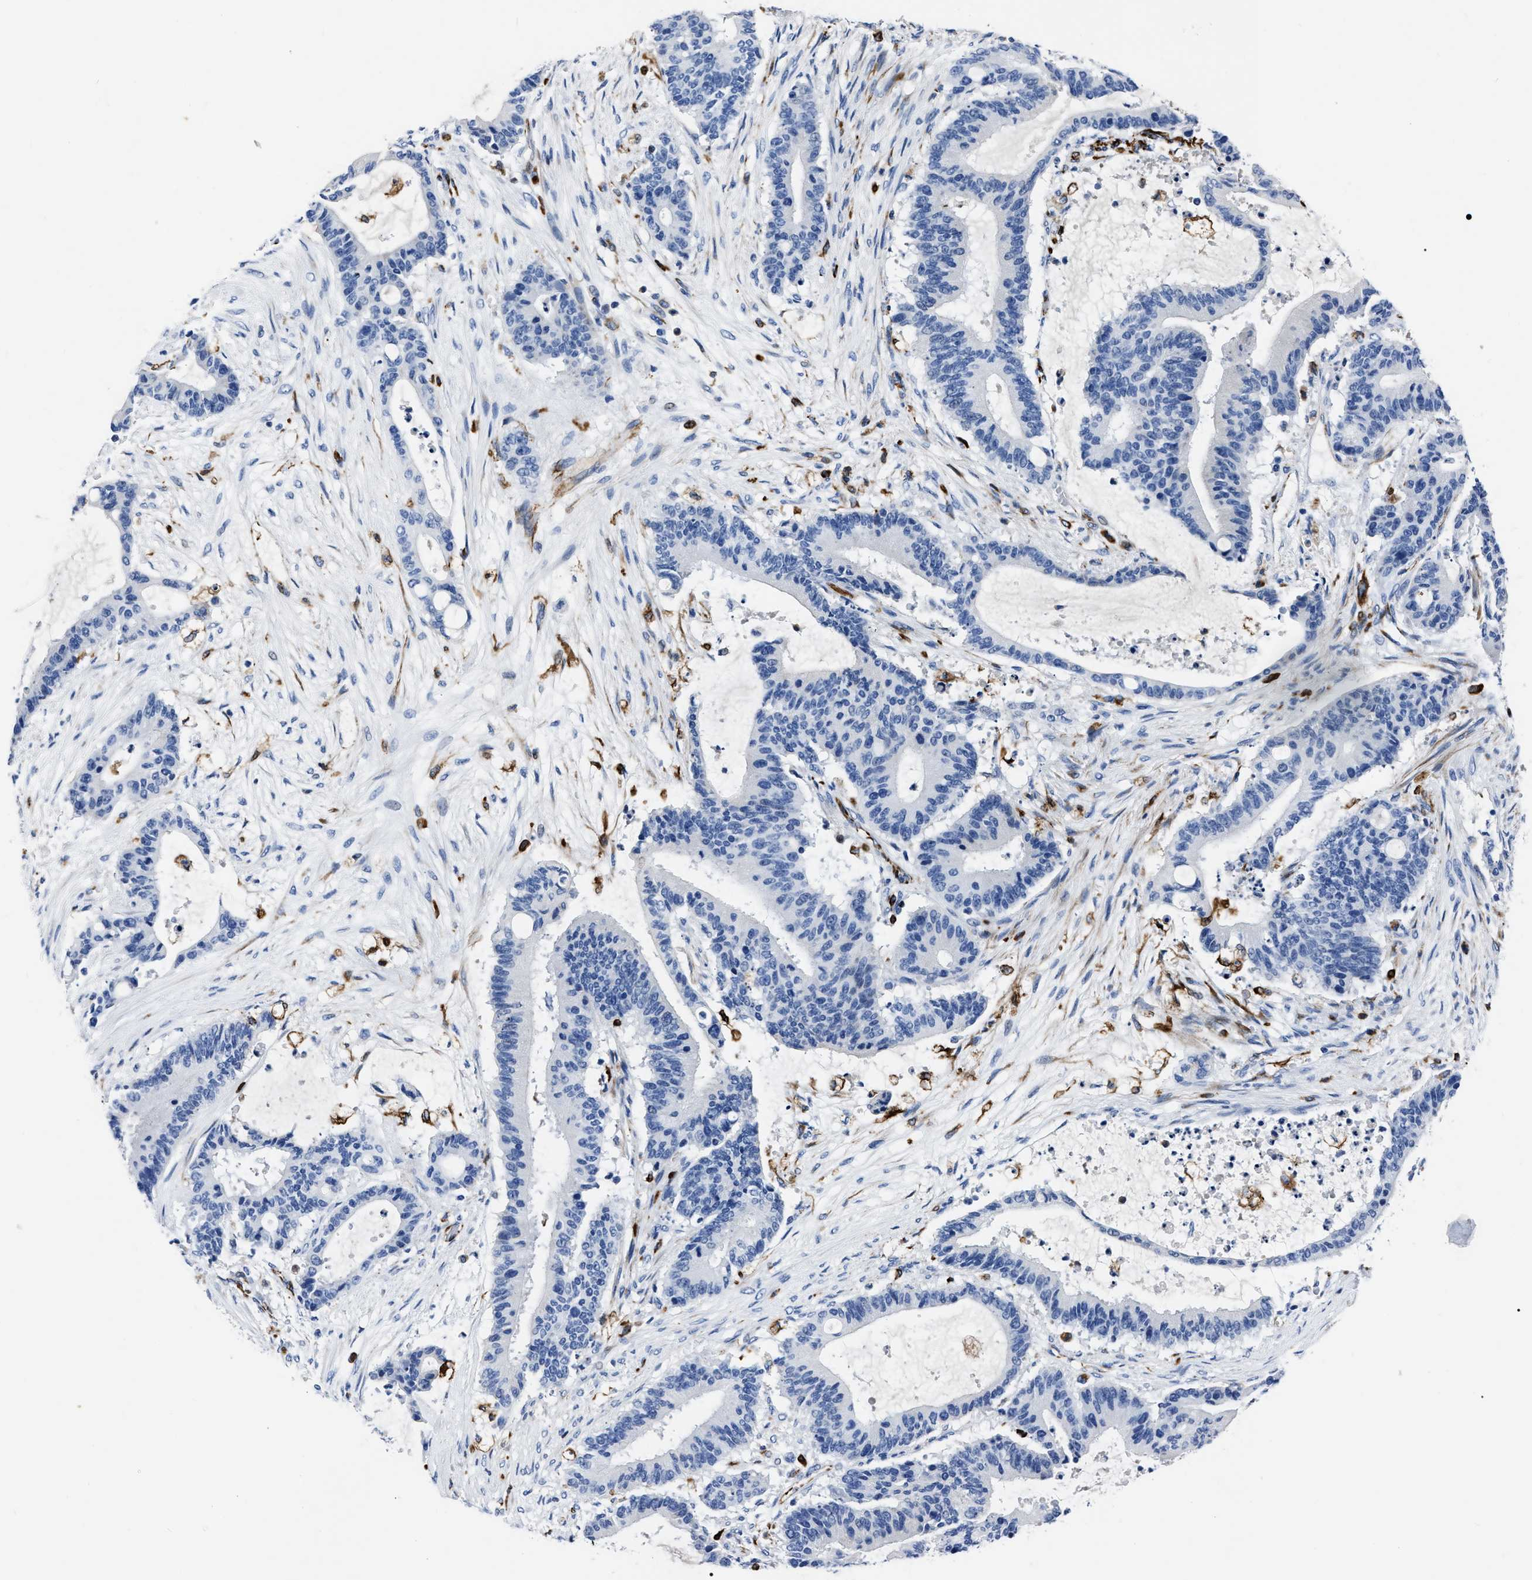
{"staining": {"intensity": "negative", "quantity": "none", "location": "none"}, "tissue": "liver cancer", "cell_type": "Tumor cells", "image_type": "cancer", "snomed": [{"axis": "morphology", "description": "Cholangiocarcinoma"}, {"axis": "topography", "description": "Liver"}], "caption": "High power microscopy micrograph of an immunohistochemistry (IHC) image of liver cancer (cholangiocarcinoma), revealing no significant staining in tumor cells.", "gene": "OR10G3", "patient": {"sex": "female", "age": 73}}